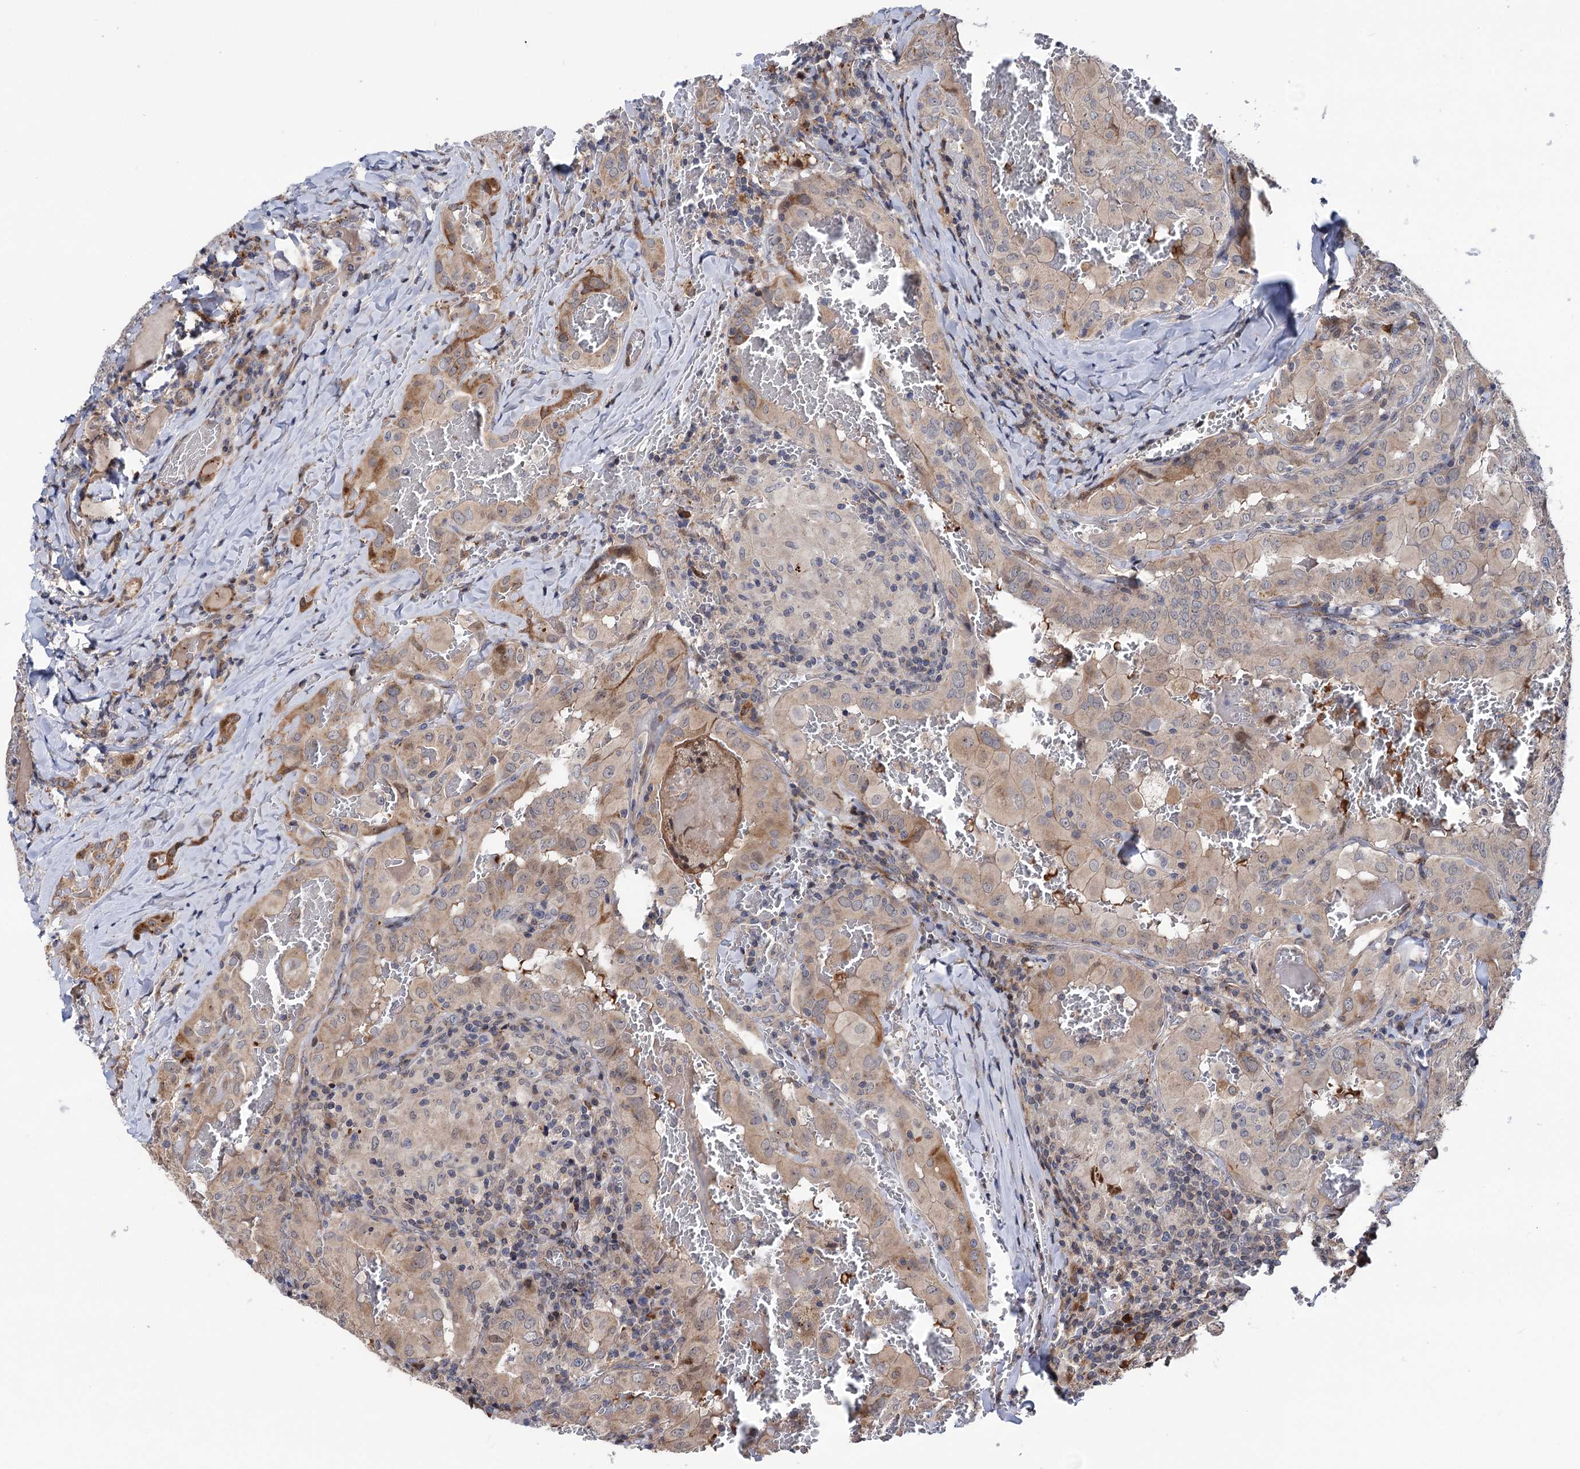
{"staining": {"intensity": "weak", "quantity": "<25%", "location": "cytoplasmic/membranous"}, "tissue": "thyroid cancer", "cell_type": "Tumor cells", "image_type": "cancer", "snomed": [{"axis": "morphology", "description": "Papillary adenocarcinoma, NOS"}, {"axis": "topography", "description": "Thyroid gland"}], "caption": "This is an IHC histopathology image of human thyroid papillary adenocarcinoma. There is no staining in tumor cells.", "gene": "UBR1", "patient": {"sex": "female", "age": 72}}